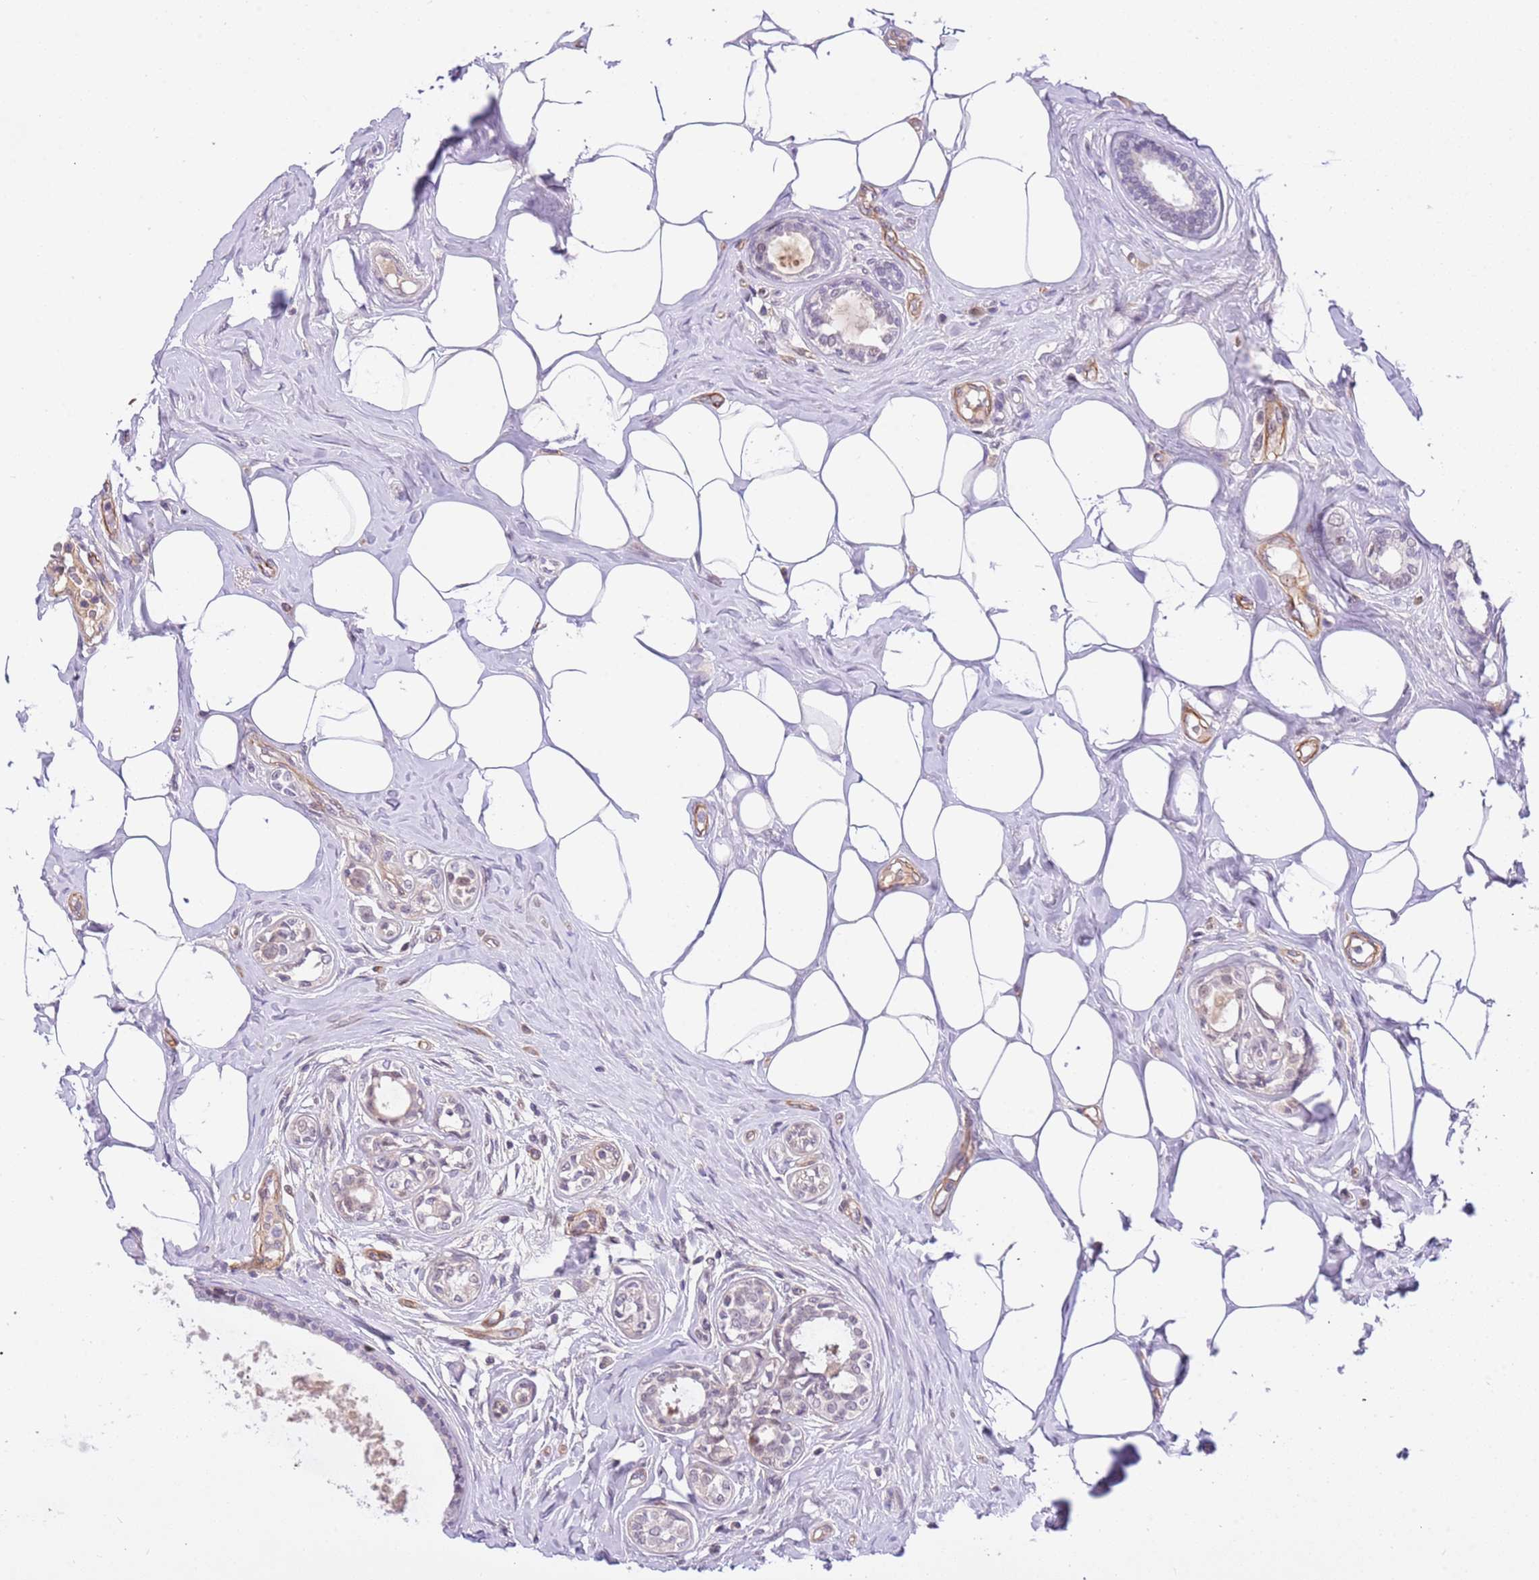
{"staining": {"intensity": "negative", "quantity": "none", "location": "none"}, "tissue": "breast cancer", "cell_type": "Tumor cells", "image_type": "cancer", "snomed": [{"axis": "morphology", "description": "Lobular carcinoma"}, {"axis": "topography", "description": "Breast"}], "caption": "IHC of breast lobular carcinoma demonstrates no expression in tumor cells.", "gene": "MAGEF1", "patient": {"sex": "female", "age": 51}}